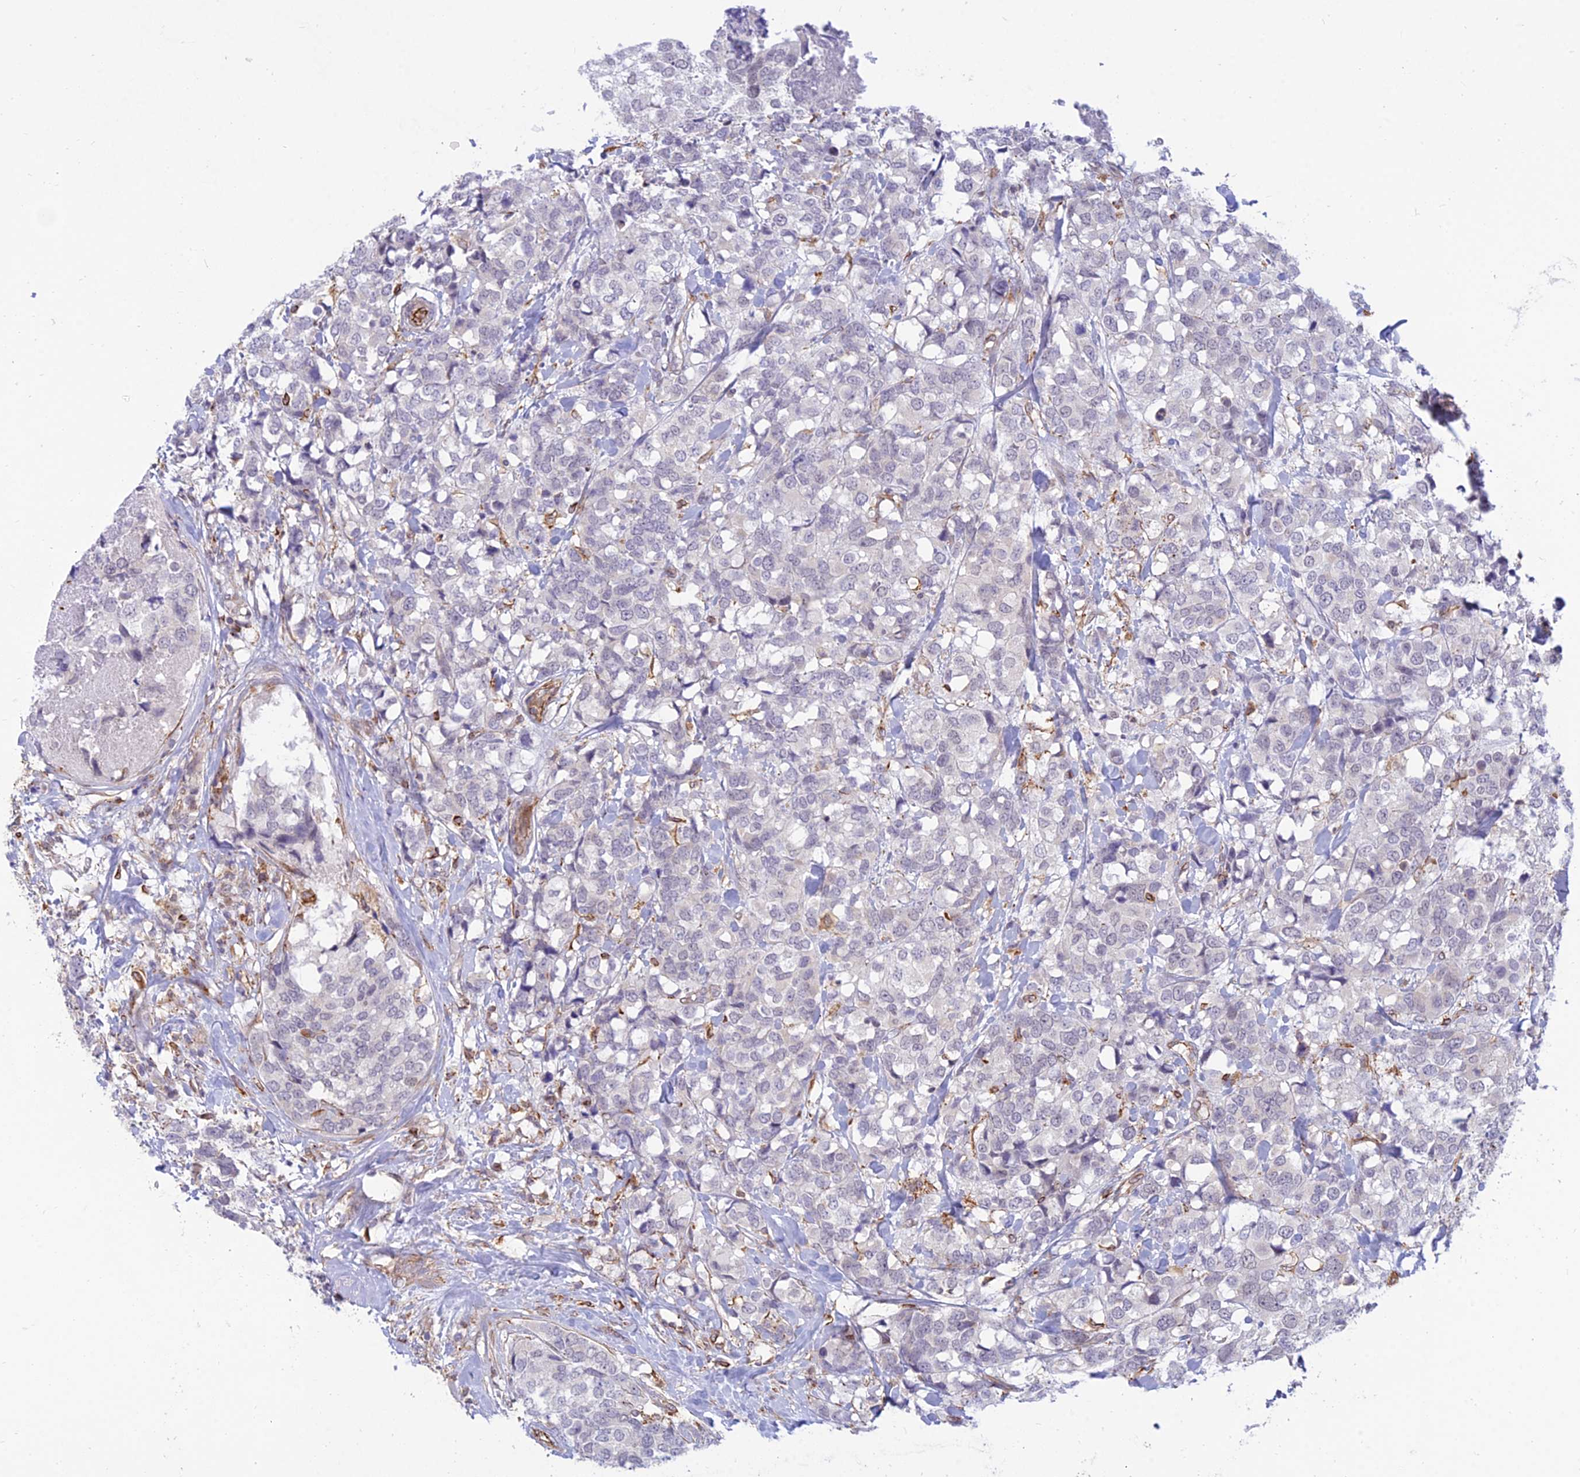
{"staining": {"intensity": "negative", "quantity": "none", "location": "none"}, "tissue": "breast cancer", "cell_type": "Tumor cells", "image_type": "cancer", "snomed": [{"axis": "morphology", "description": "Lobular carcinoma"}, {"axis": "topography", "description": "Breast"}], "caption": "IHC photomicrograph of neoplastic tissue: breast cancer (lobular carcinoma) stained with DAB (3,3'-diaminobenzidine) reveals no significant protein positivity in tumor cells.", "gene": "SAPCD2", "patient": {"sex": "female", "age": 59}}